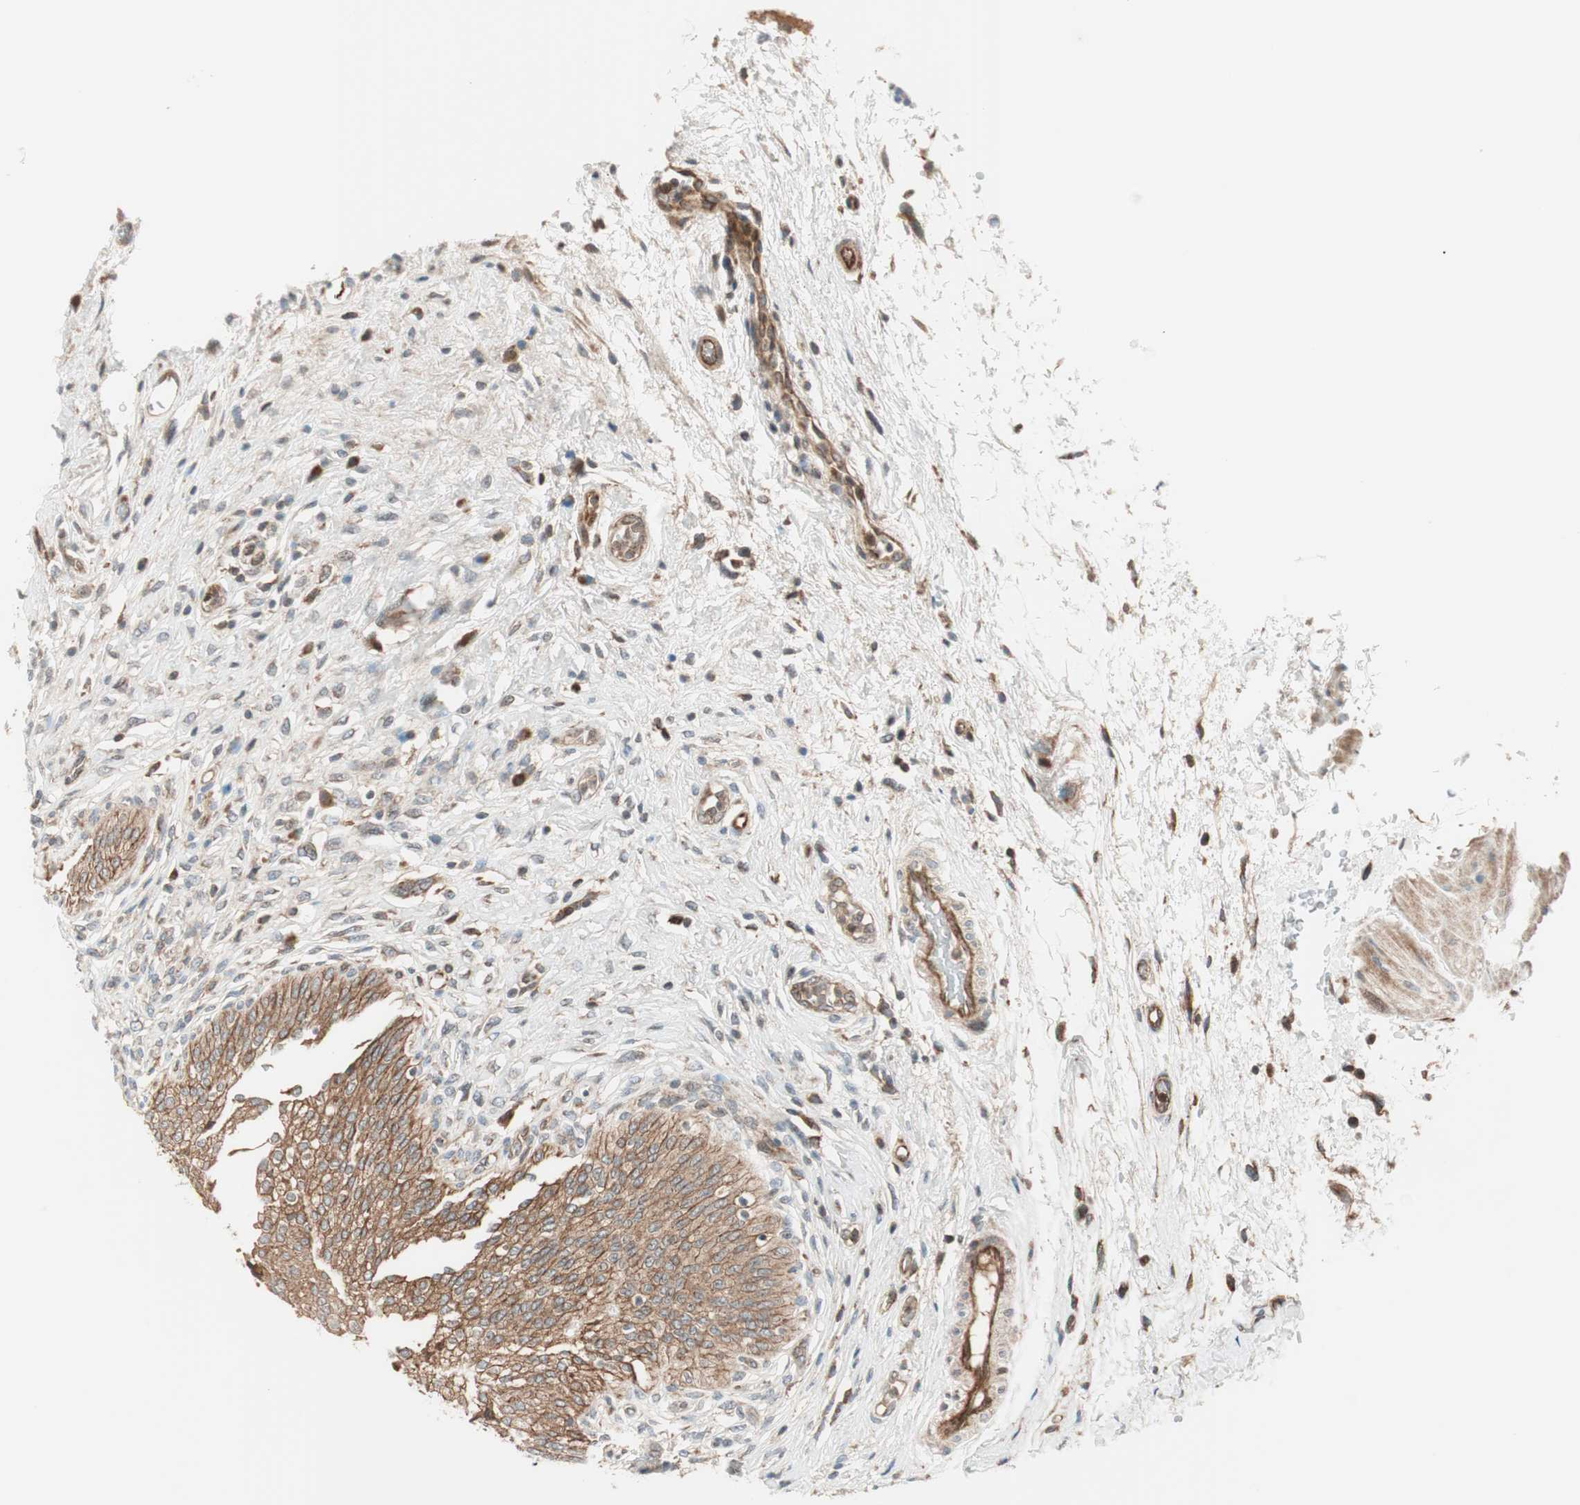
{"staining": {"intensity": "strong", "quantity": ">75%", "location": "cytoplasmic/membranous"}, "tissue": "urinary bladder", "cell_type": "Urothelial cells", "image_type": "normal", "snomed": [{"axis": "morphology", "description": "Normal tissue, NOS"}, {"axis": "morphology", "description": "Urothelial carcinoma, High grade"}, {"axis": "topography", "description": "Urinary bladder"}], "caption": "This micrograph reveals immunohistochemistry staining of normal urinary bladder, with high strong cytoplasmic/membranous expression in approximately >75% of urothelial cells.", "gene": "ABI1", "patient": {"sex": "male", "age": 46}}